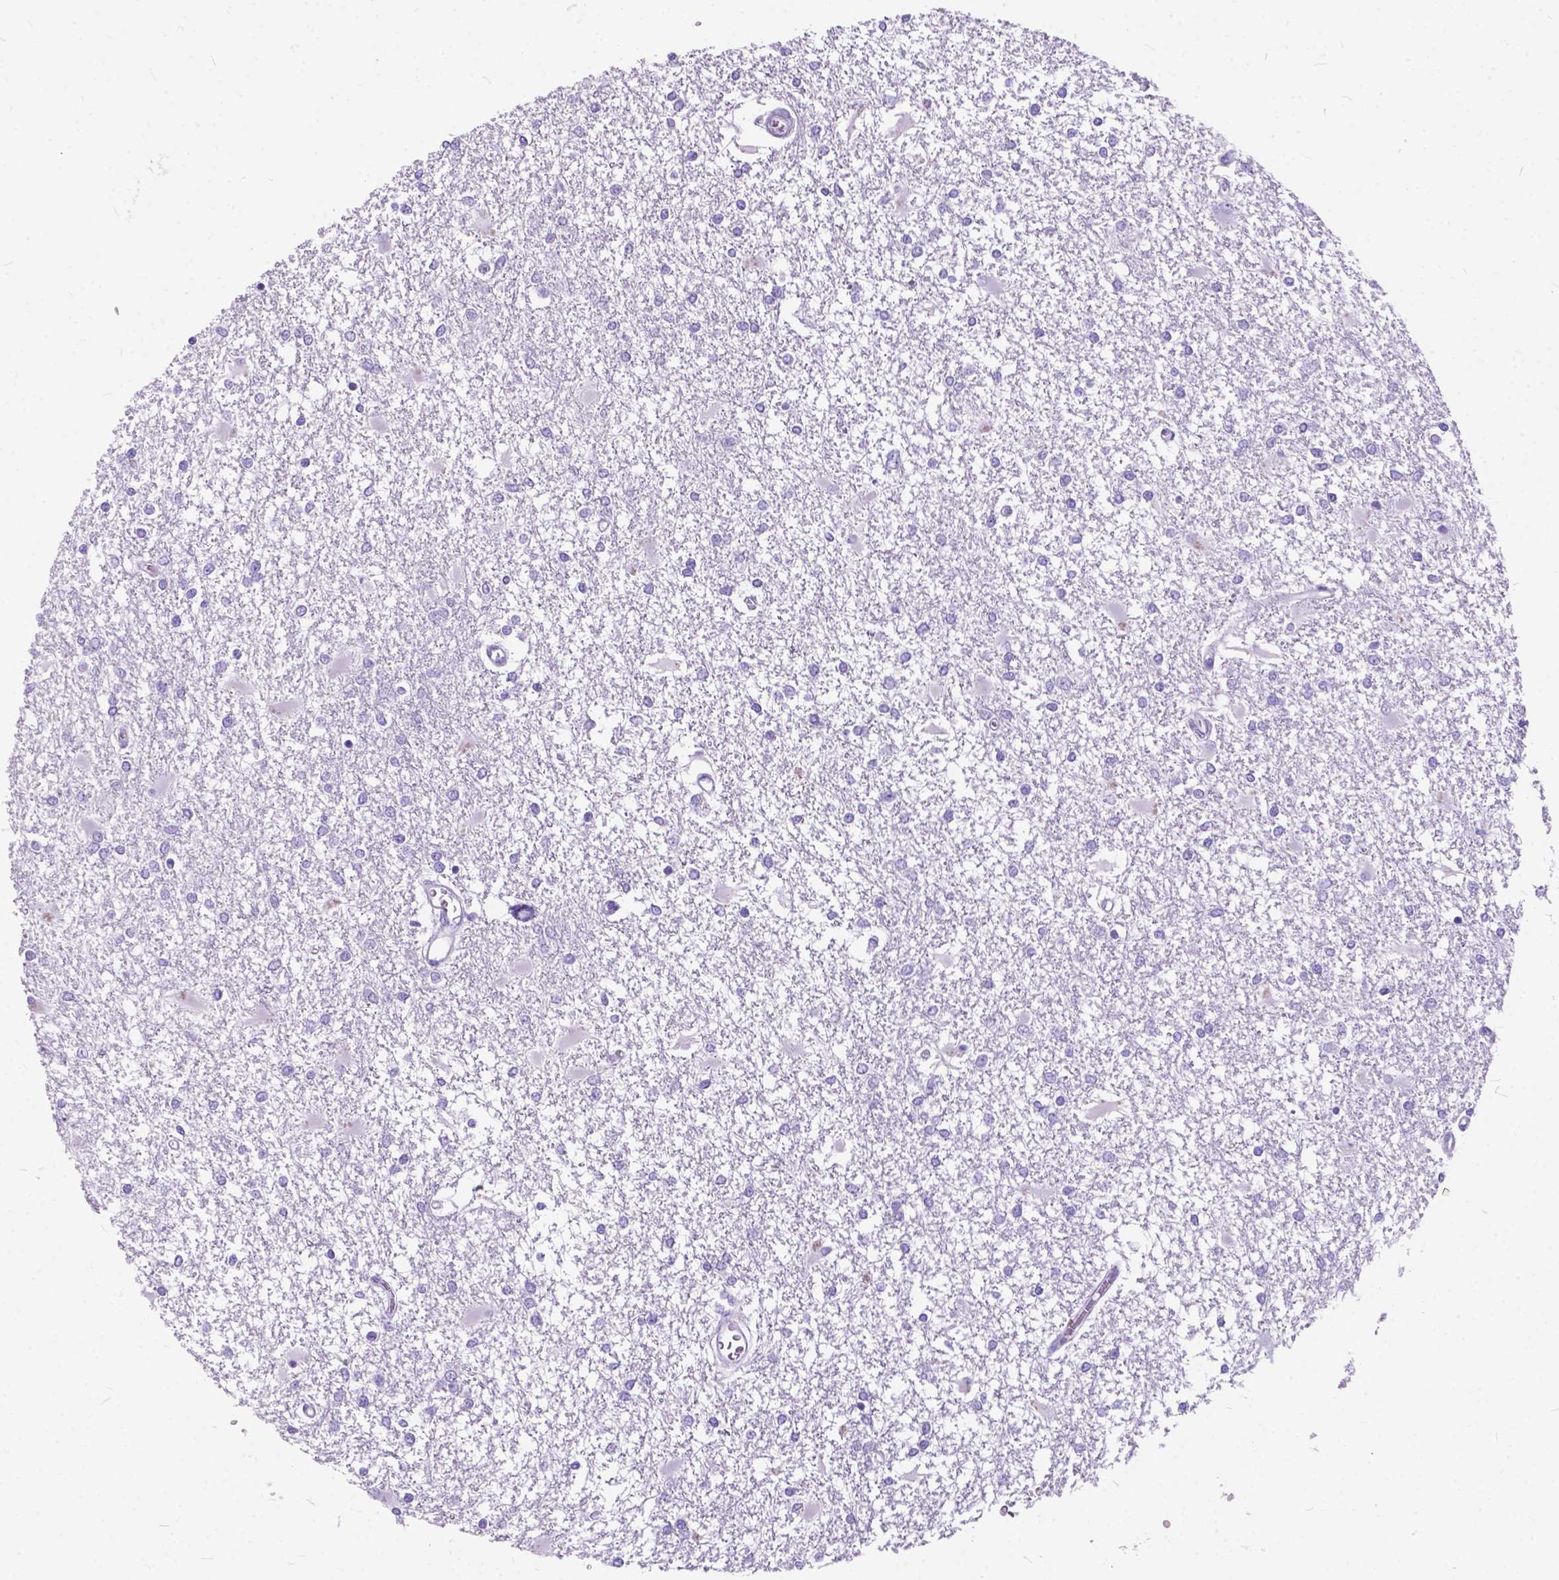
{"staining": {"intensity": "negative", "quantity": "none", "location": "none"}, "tissue": "glioma", "cell_type": "Tumor cells", "image_type": "cancer", "snomed": [{"axis": "morphology", "description": "Glioma, malignant, High grade"}, {"axis": "topography", "description": "Cerebral cortex"}], "caption": "Tumor cells show no significant positivity in malignant glioma (high-grade).", "gene": "BSND", "patient": {"sex": "male", "age": 79}}